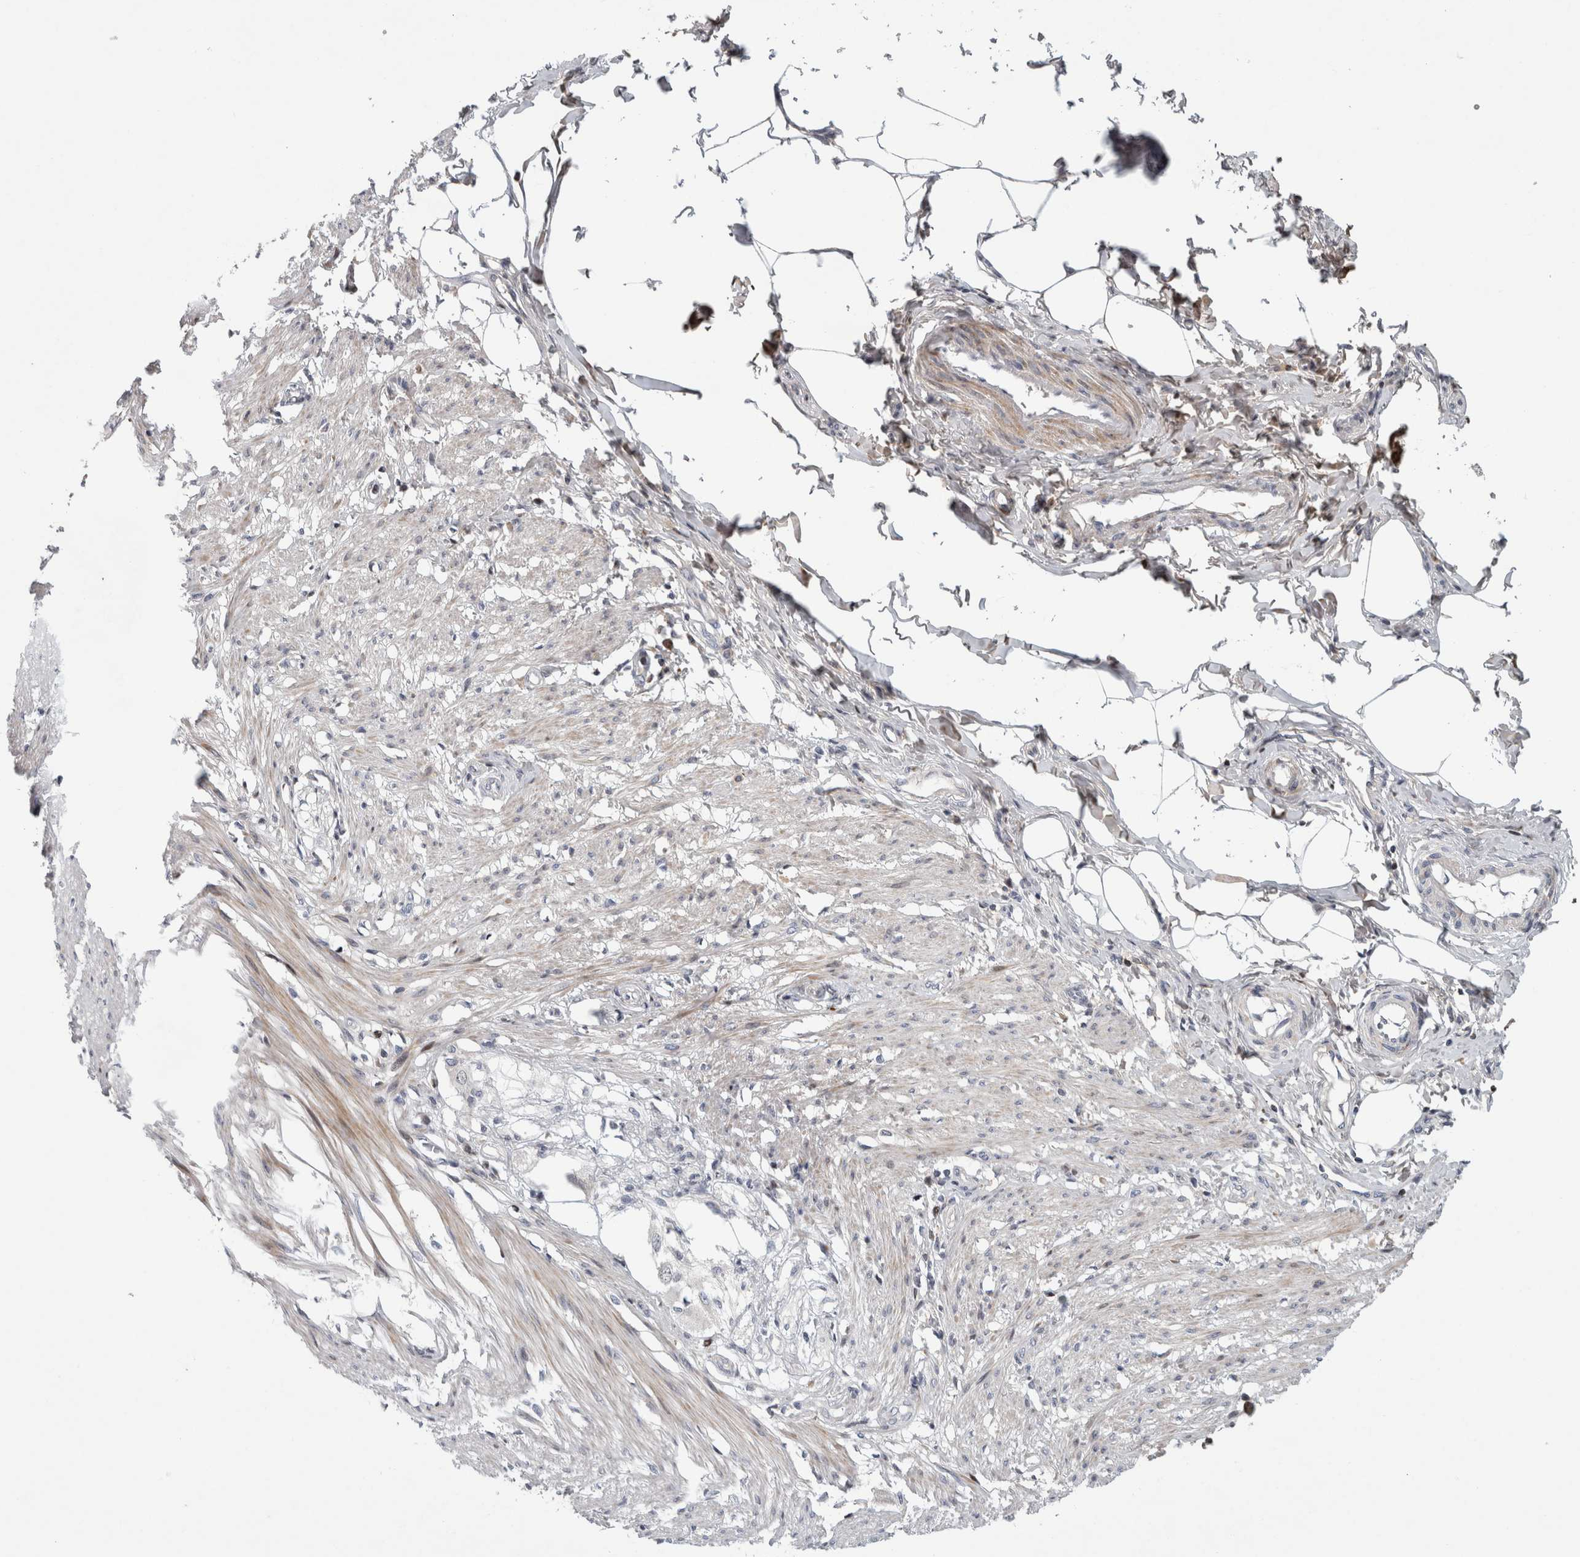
{"staining": {"intensity": "weak", "quantity": ">75%", "location": "cytoplasmic/membranous"}, "tissue": "smooth muscle", "cell_type": "Smooth muscle cells", "image_type": "normal", "snomed": [{"axis": "morphology", "description": "Normal tissue, NOS"}, {"axis": "morphology", "description": "Adenocarcinoma, NOS"}, {"axis": "topography", "description": "Smooth muscle"}, {"axis": "topography", "description": "Colon"}], "caption": "Immunohistochemistry (IHC) image of unremarkable human smooth muscle stained for a protein (brown), which displays low levels of weak cytoplasmic/membranous staining in approximately >75% of smooth muscle cells.", "gene": "RBM48", "patient": {"sex": "male", "age": 14}}